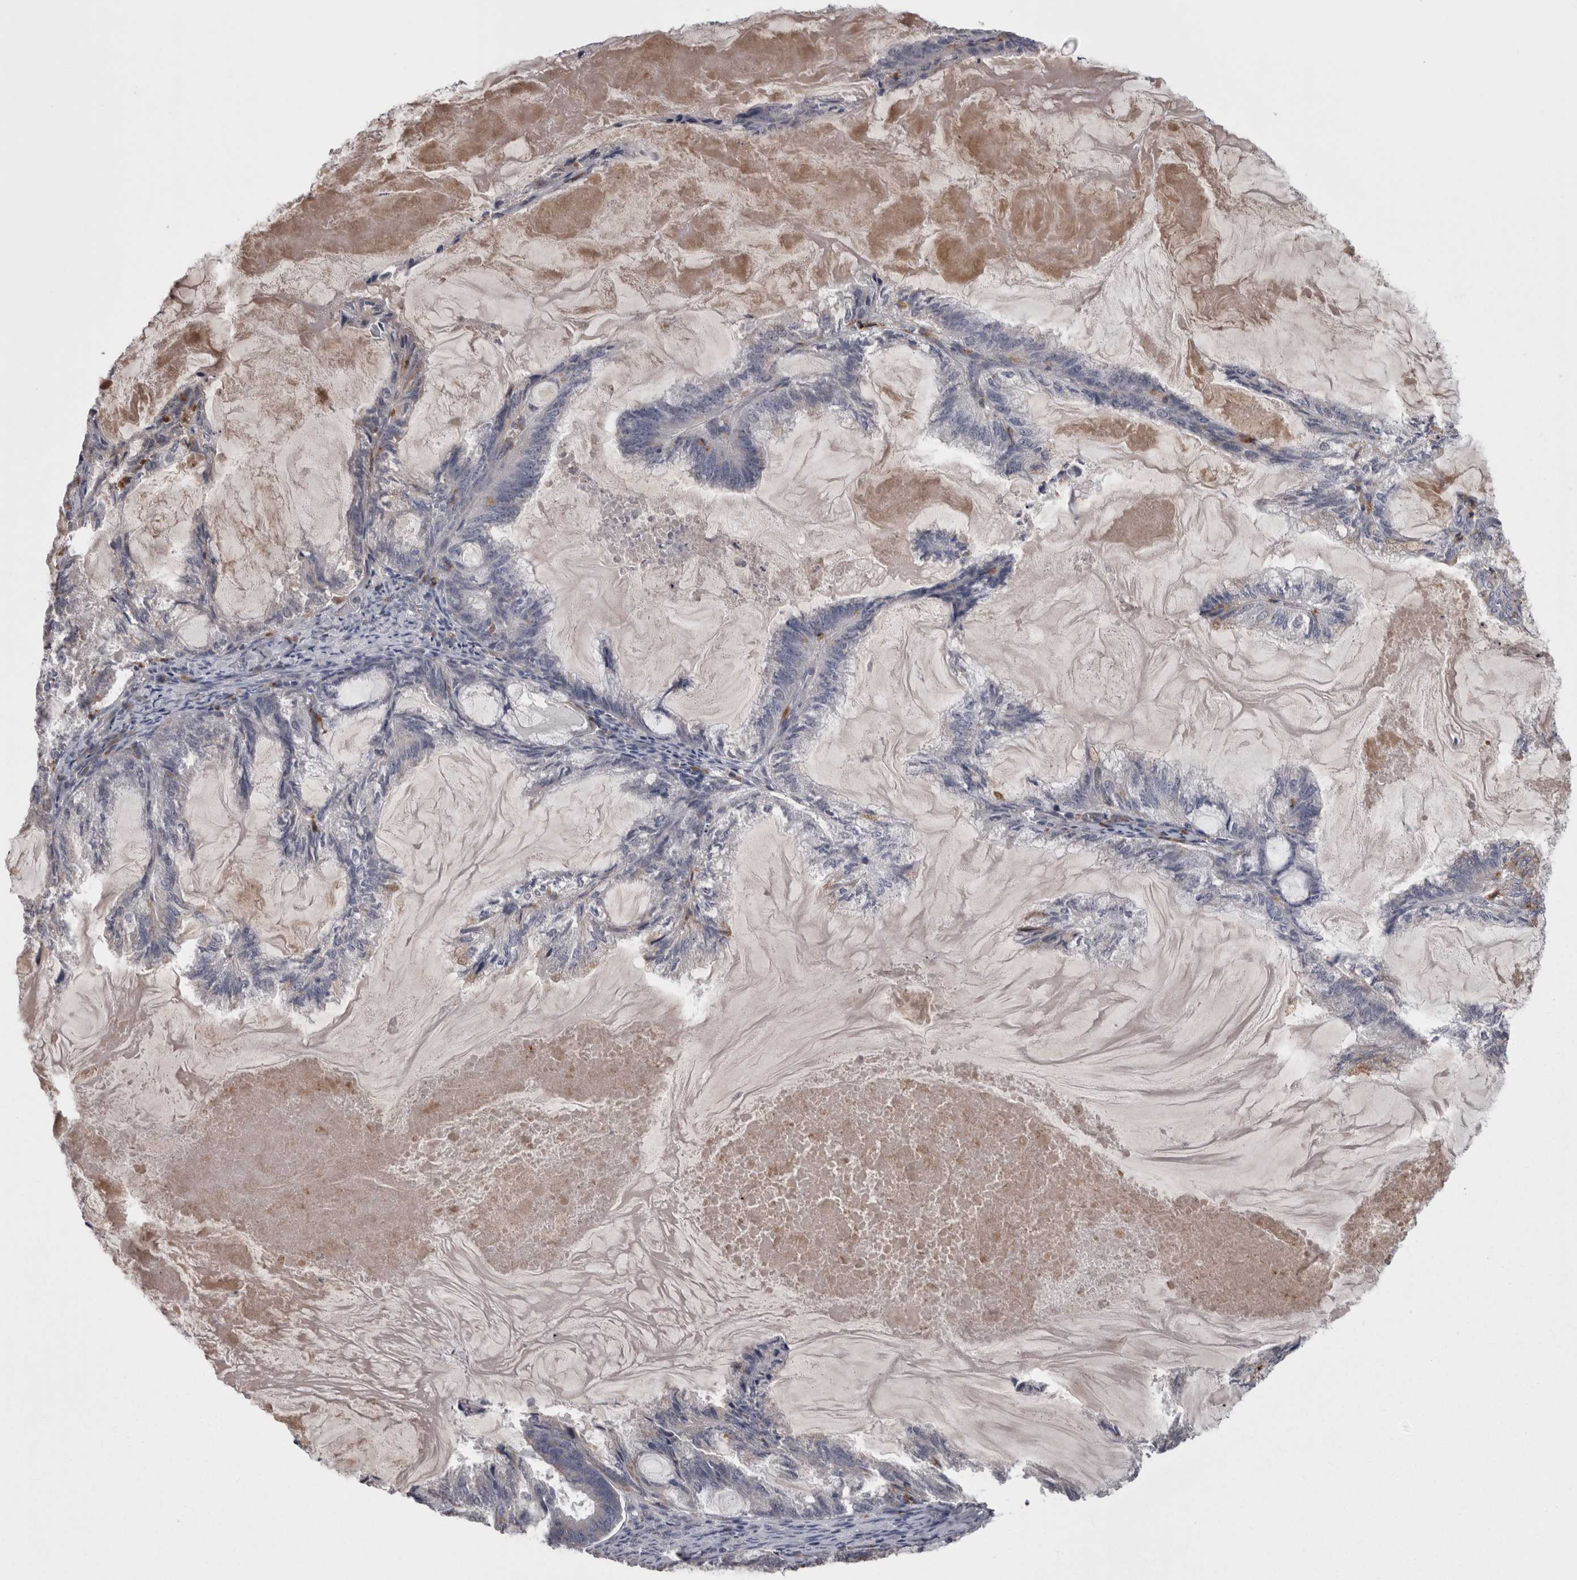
{"staining": {"intensity": "negative", "quantity": "none", "location": "none"}, "tissue": "endometrial cancer", "cell_type": "Tumor cells", "image_type": "cancer", "snomed": [{"axis": "morphology", "description": "Adenocarcinoma, NOS"}, {"axis": "topography", "description": "Endometrium"}], "caption": "This is a micrograph of immunohistochemistry (IHC) staining of endometrial cancer (adenocarcinoma), which shows no expression in tumor cells.", "gene": "STC1", "patient": {"sex": "female", "age": 86}}